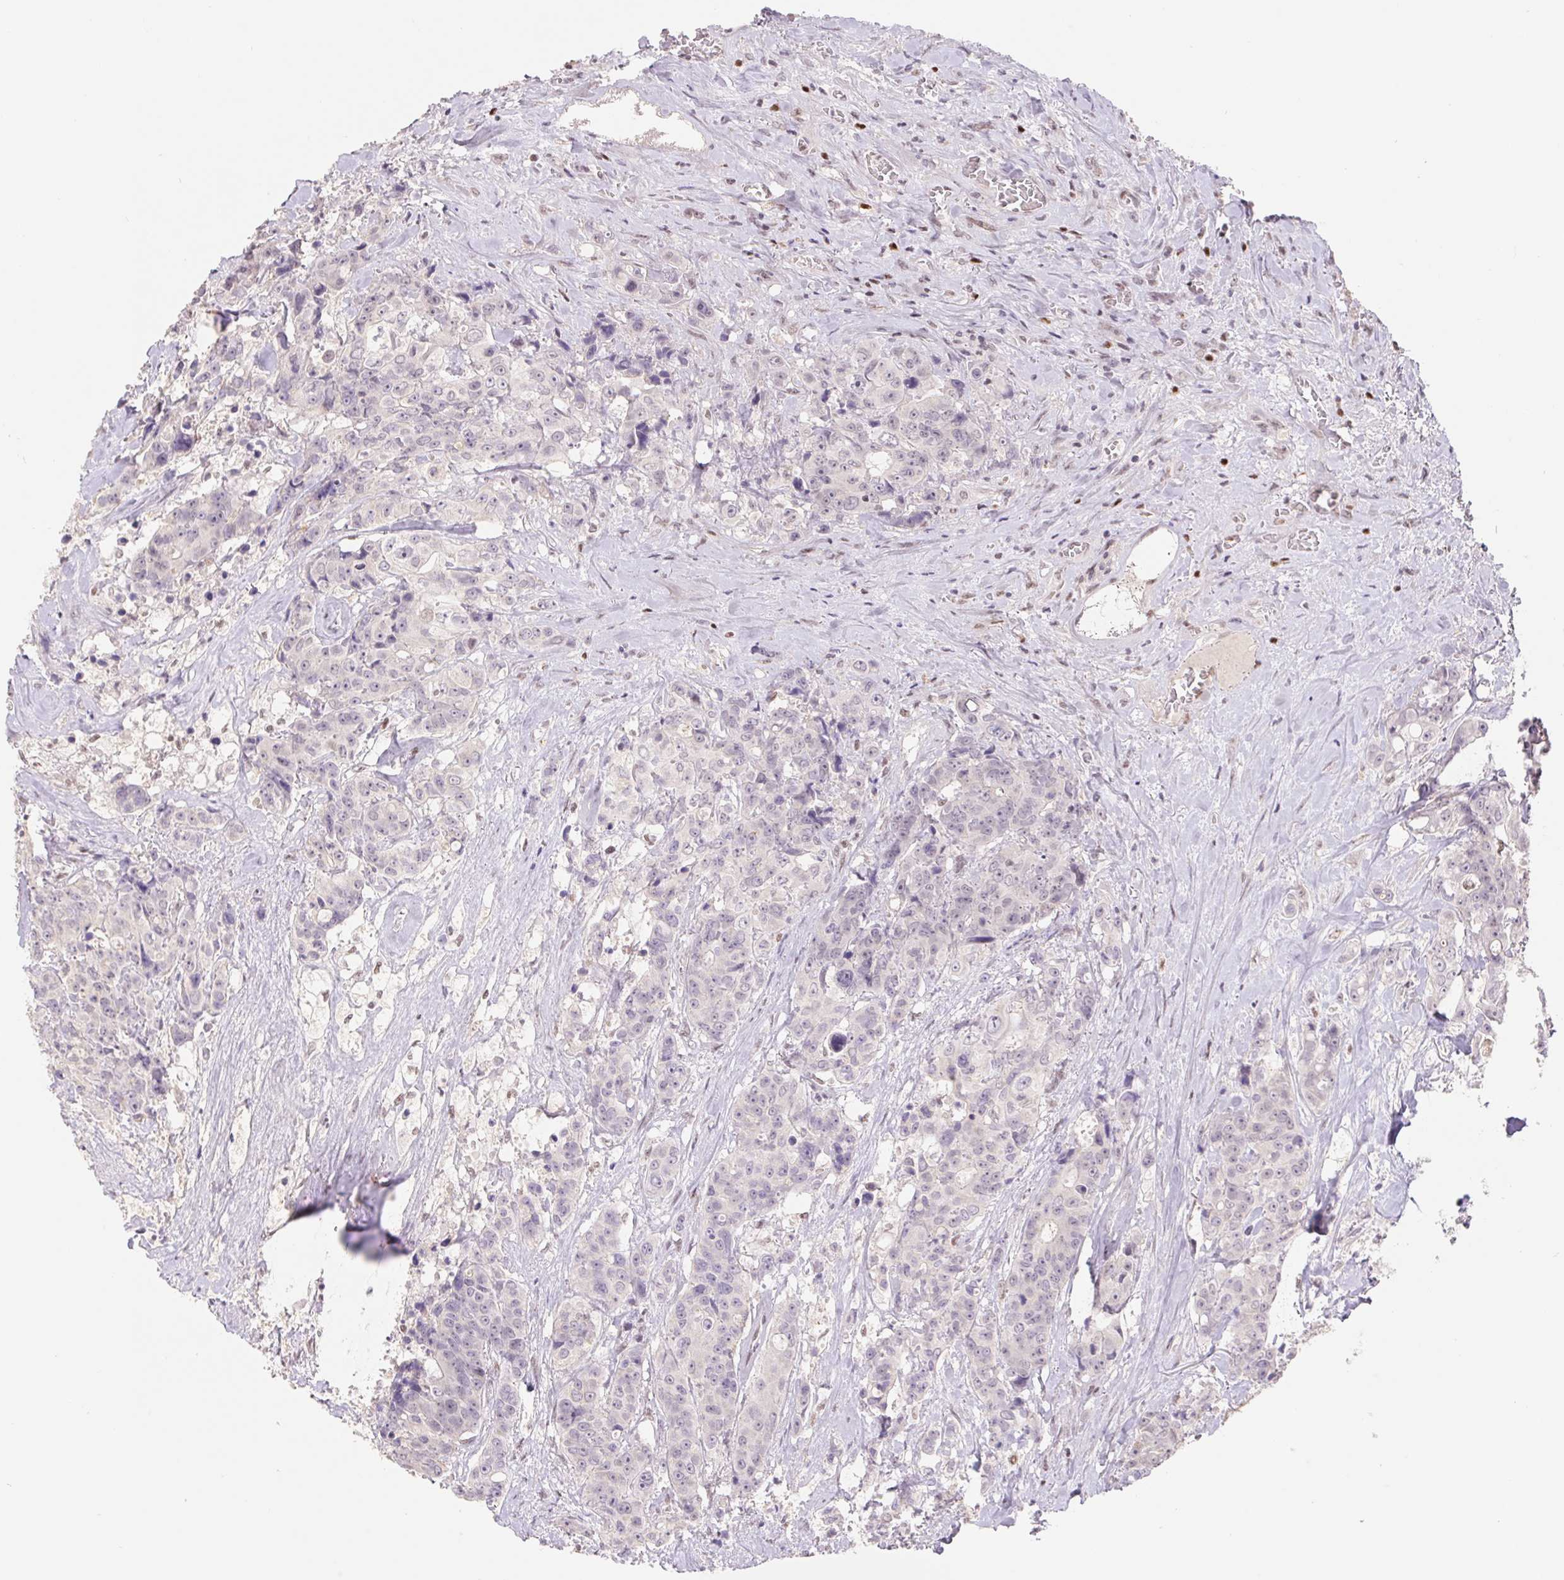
{"staining": {"intensity": "weak", "quantity": "<25%", "location": "nuclear"}, "tissue": "colorectal cancer", "cell_type": "Tumor cells", "image_type": "cancer", "snomed": [{"axis": "morphology", "description": "Adenocarcinoma, NOS"}, {"axis": "topography", "description": "Rectum"}], "caption": "A histopathology image of colorectal cancer (adenocarcinoma) stained for a protein shows no brown staining in tumor cells.", "gene": "TRERF1", "patient": {"sex": "female", "age": 62}}